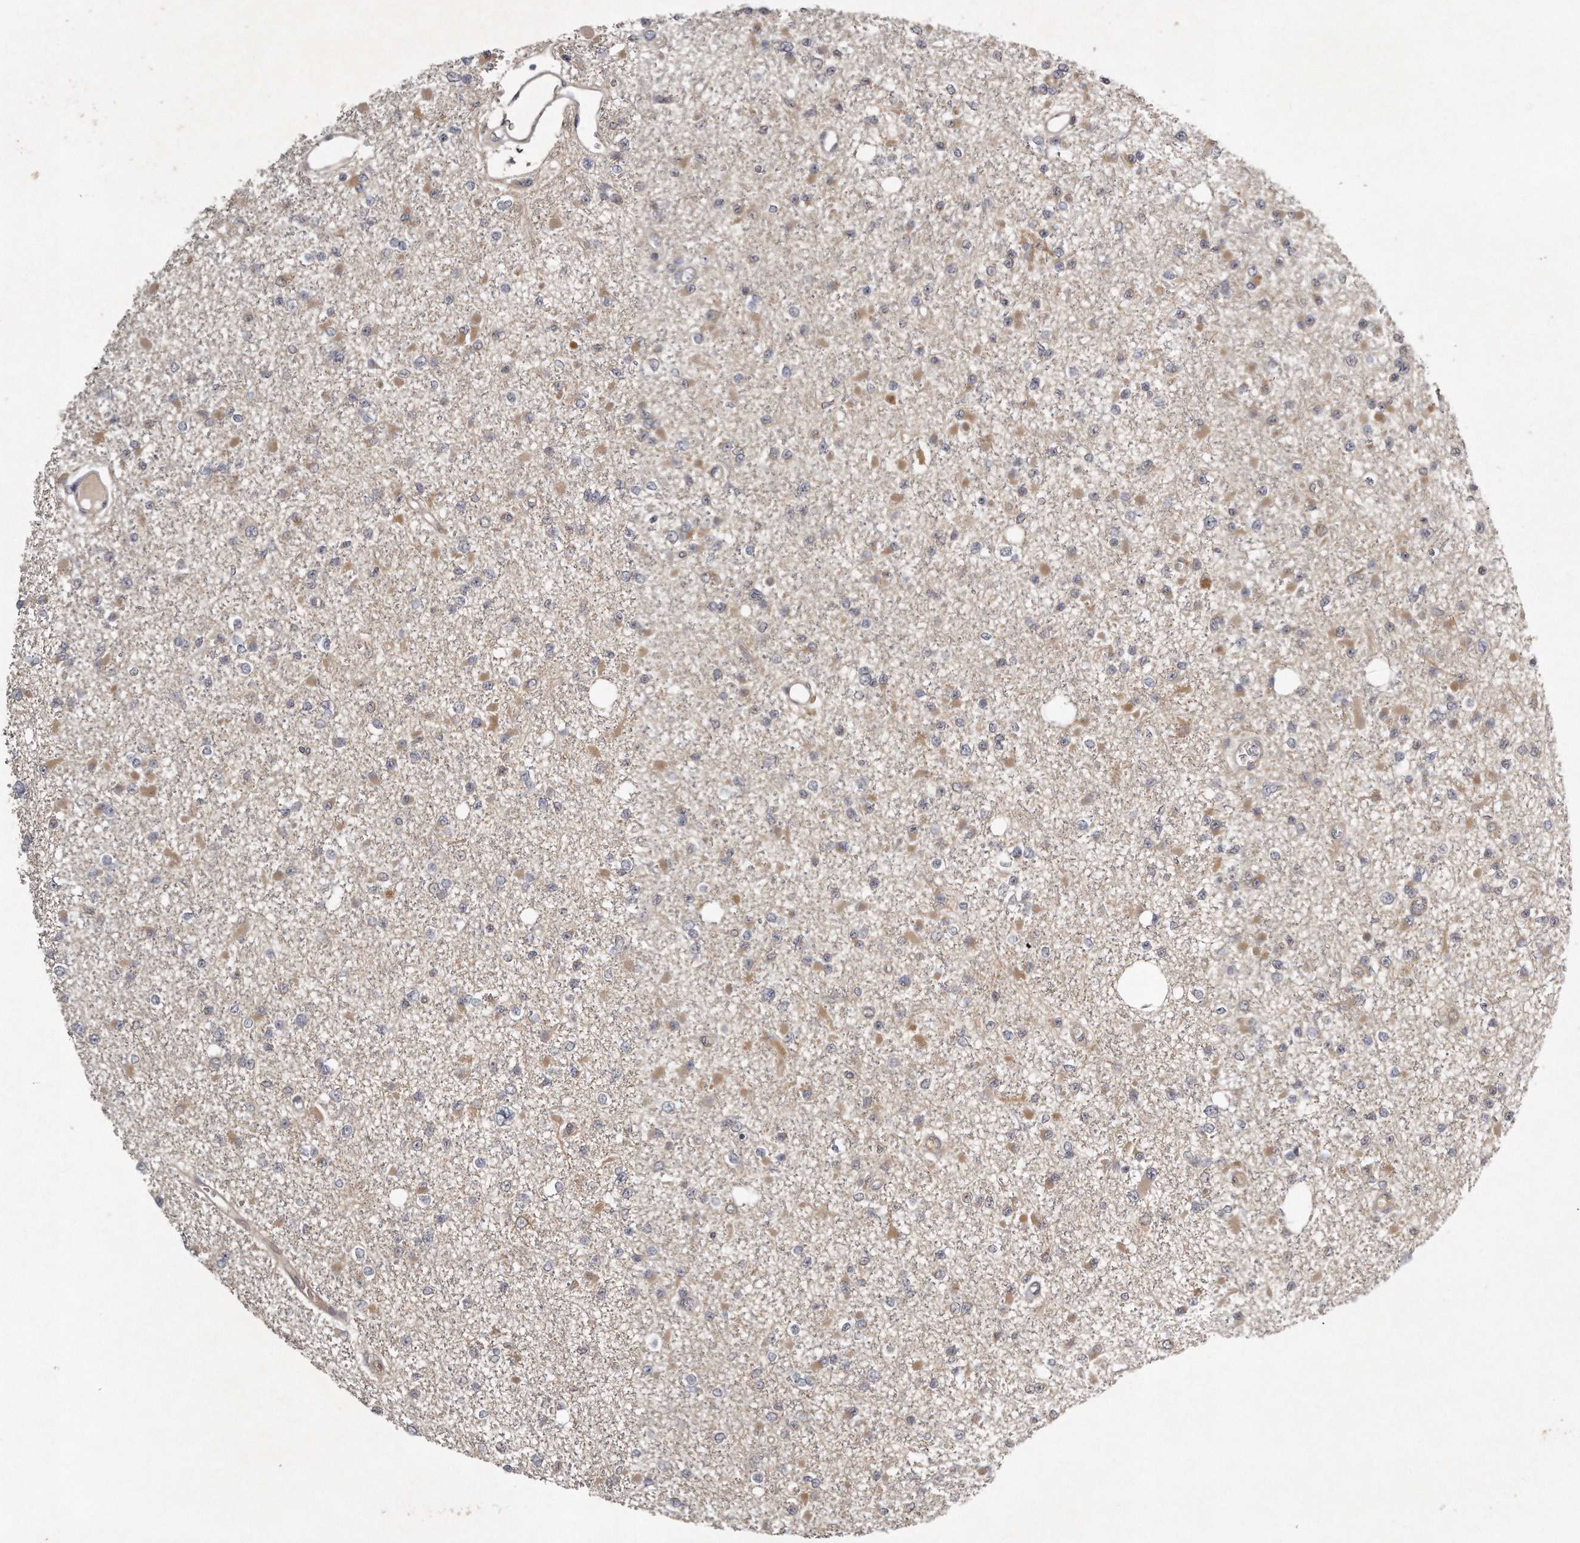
{"staining": {"intensity": "weak", "quantity": "25%-75%", "location": "cytoplasmic/membranous"}, "tissue": "glioma", "cell_type": "Tumor cells", "image_type": "cancer", "snomed": [{"axis": "morphology", "description": "Glioma, malignant, Low grade"}, {"axis": "topography", "description": "Brain"}], "caption": "Immunohistochemical staining of glioma exhibits weak cytoplasmic/membranous protein positivity in approximately 25%-75% of tumor cells.", "gene": "GGCT", "patient": {"sex": "female", "age": 22}}